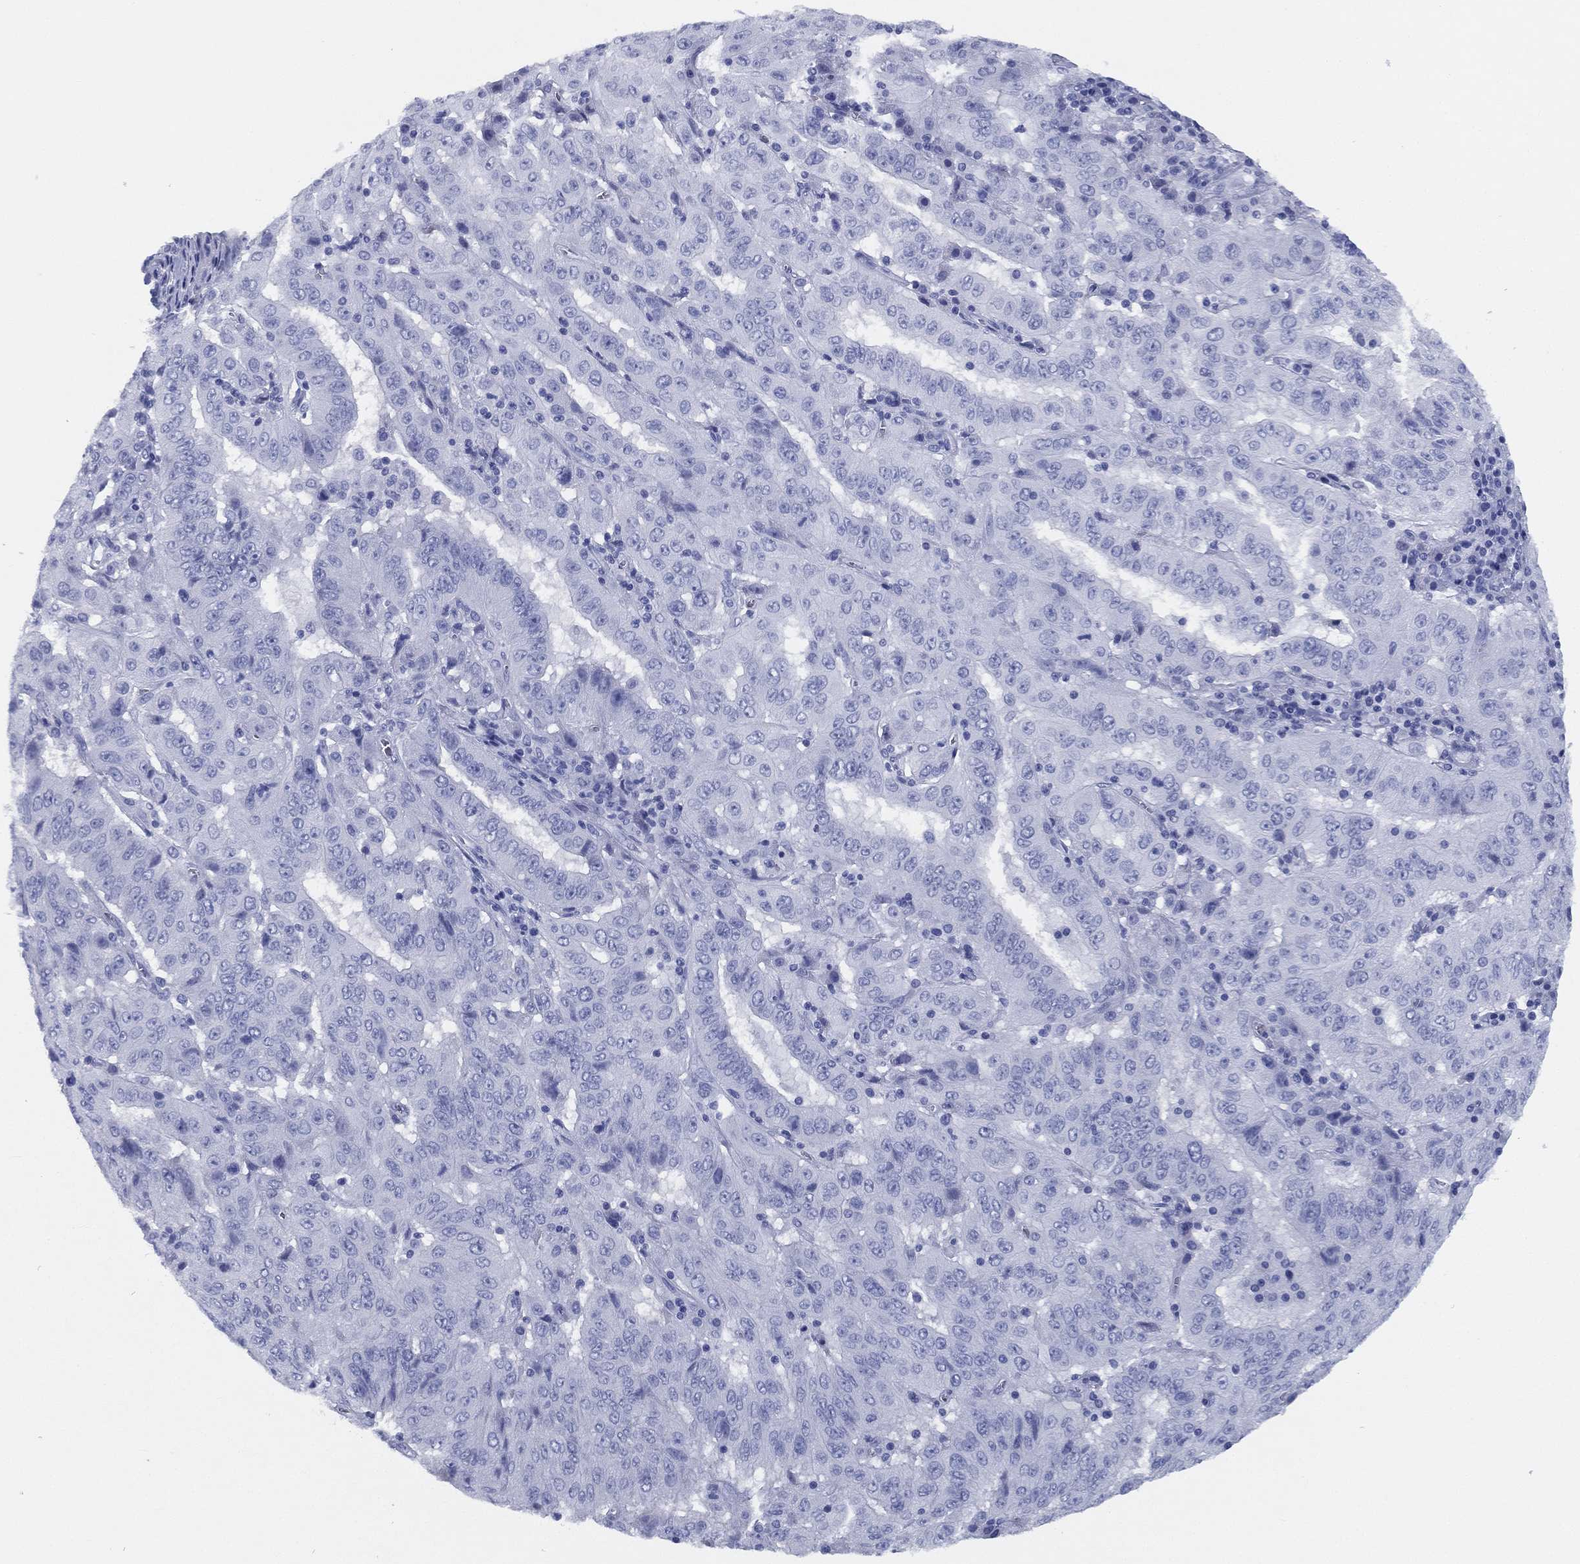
{"staining": {"intensity": "negative", "quantity": "none", "location": "none"}, "tissue": "pancreatic cancer", "cell_type": "Tumor cells", "image_type": "cancer", "snomed": [{"axis": "morphology", "description": "Adenocarcinoma, NOS"}, {"axis": "topography", "description": "Pancreas"}], "caption": "Protein analysis of pancreatic adenocarcinoma displays no significant expression in tumor cells.", "gene": "TMEM252", "patient": {"sex": "male", "age": 63}}